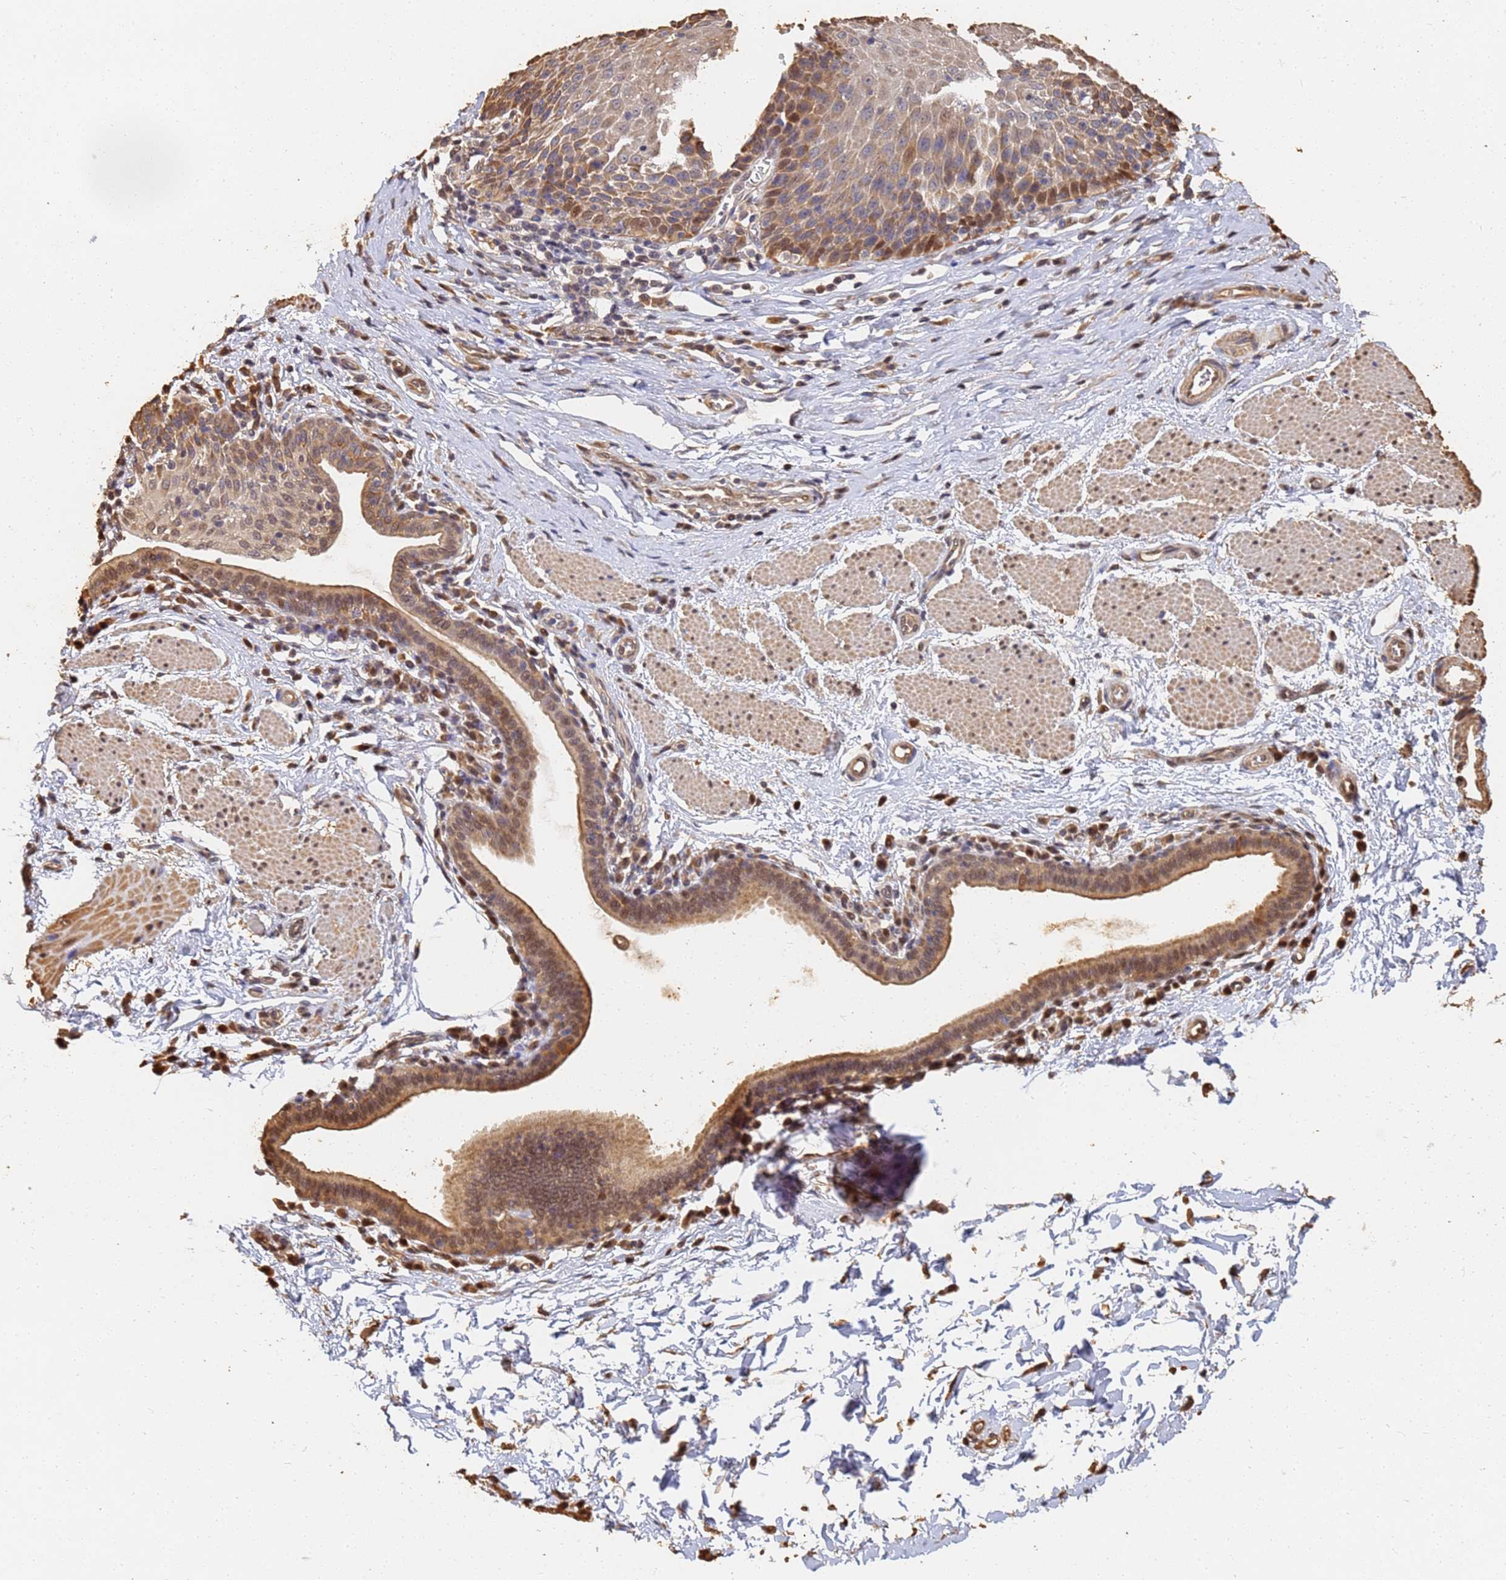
{"staining": {"intensity": "moderate", "quantity": "<25%", "location": "cytoplasmic/membranous,nuclear"}, "tissue": "esophagus", "cell_type": "Squamous epithelial cells", "image_type": "normal", "snomed": [{"axis": "morphology", "description": "Normal tissue, NOS"}, {"axis": "topography", "description": "Esophagus"}], "caption": "Protein expression analysis of unremarkable esophagus displays moderate cytoplasmic/membranous,nuclear staining in about <25% of squamous epithelial cells. Nuclei are stained in blue.", "gene": "JAK2", "patient": {"sex": "female", "age": 61}}